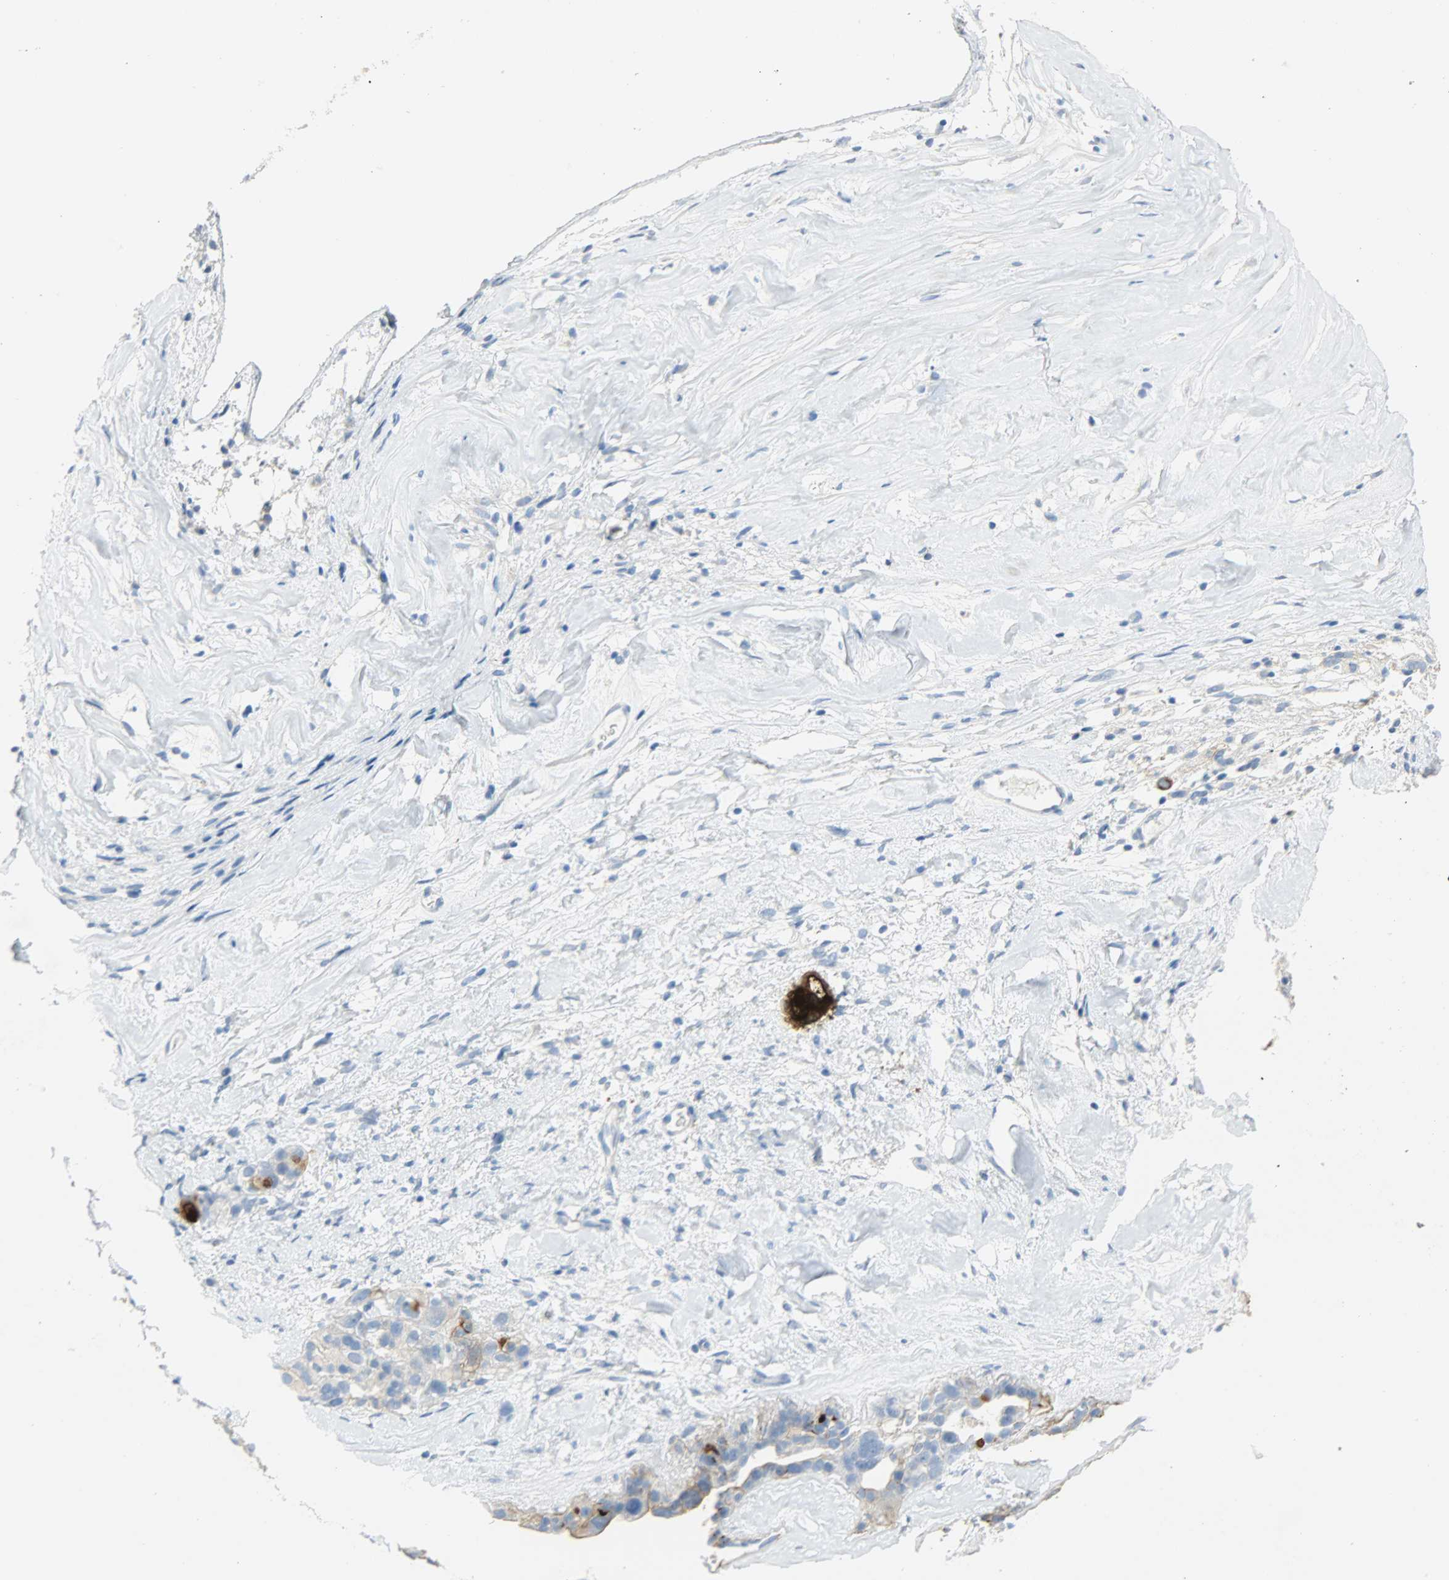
{"staining": {"intensity": "moderate", "quantity": ">75%", "location": "cytoplasmic/membranous"}, "tissue": "ovarian cancer", "cell_type": "Tumor cells", "image_type": "cancer", "snomed": [{"axis": "morphology", "description": "Cystadenocarcinoma, serous, NOS"}, {"axis": "topography", "description": "Ovary"}], "caption": "Serous cystadenocarcinoma (ovarian) stained with immunohistochemistry displays moderate cytoplasmic/membranous positivity in approximately >75% of tumor cells. (brown staining indicates protein expression, while blue staining denotes nuclei).", "gene": "PROM1", "patient": {"sex": "female", "age": 66}}